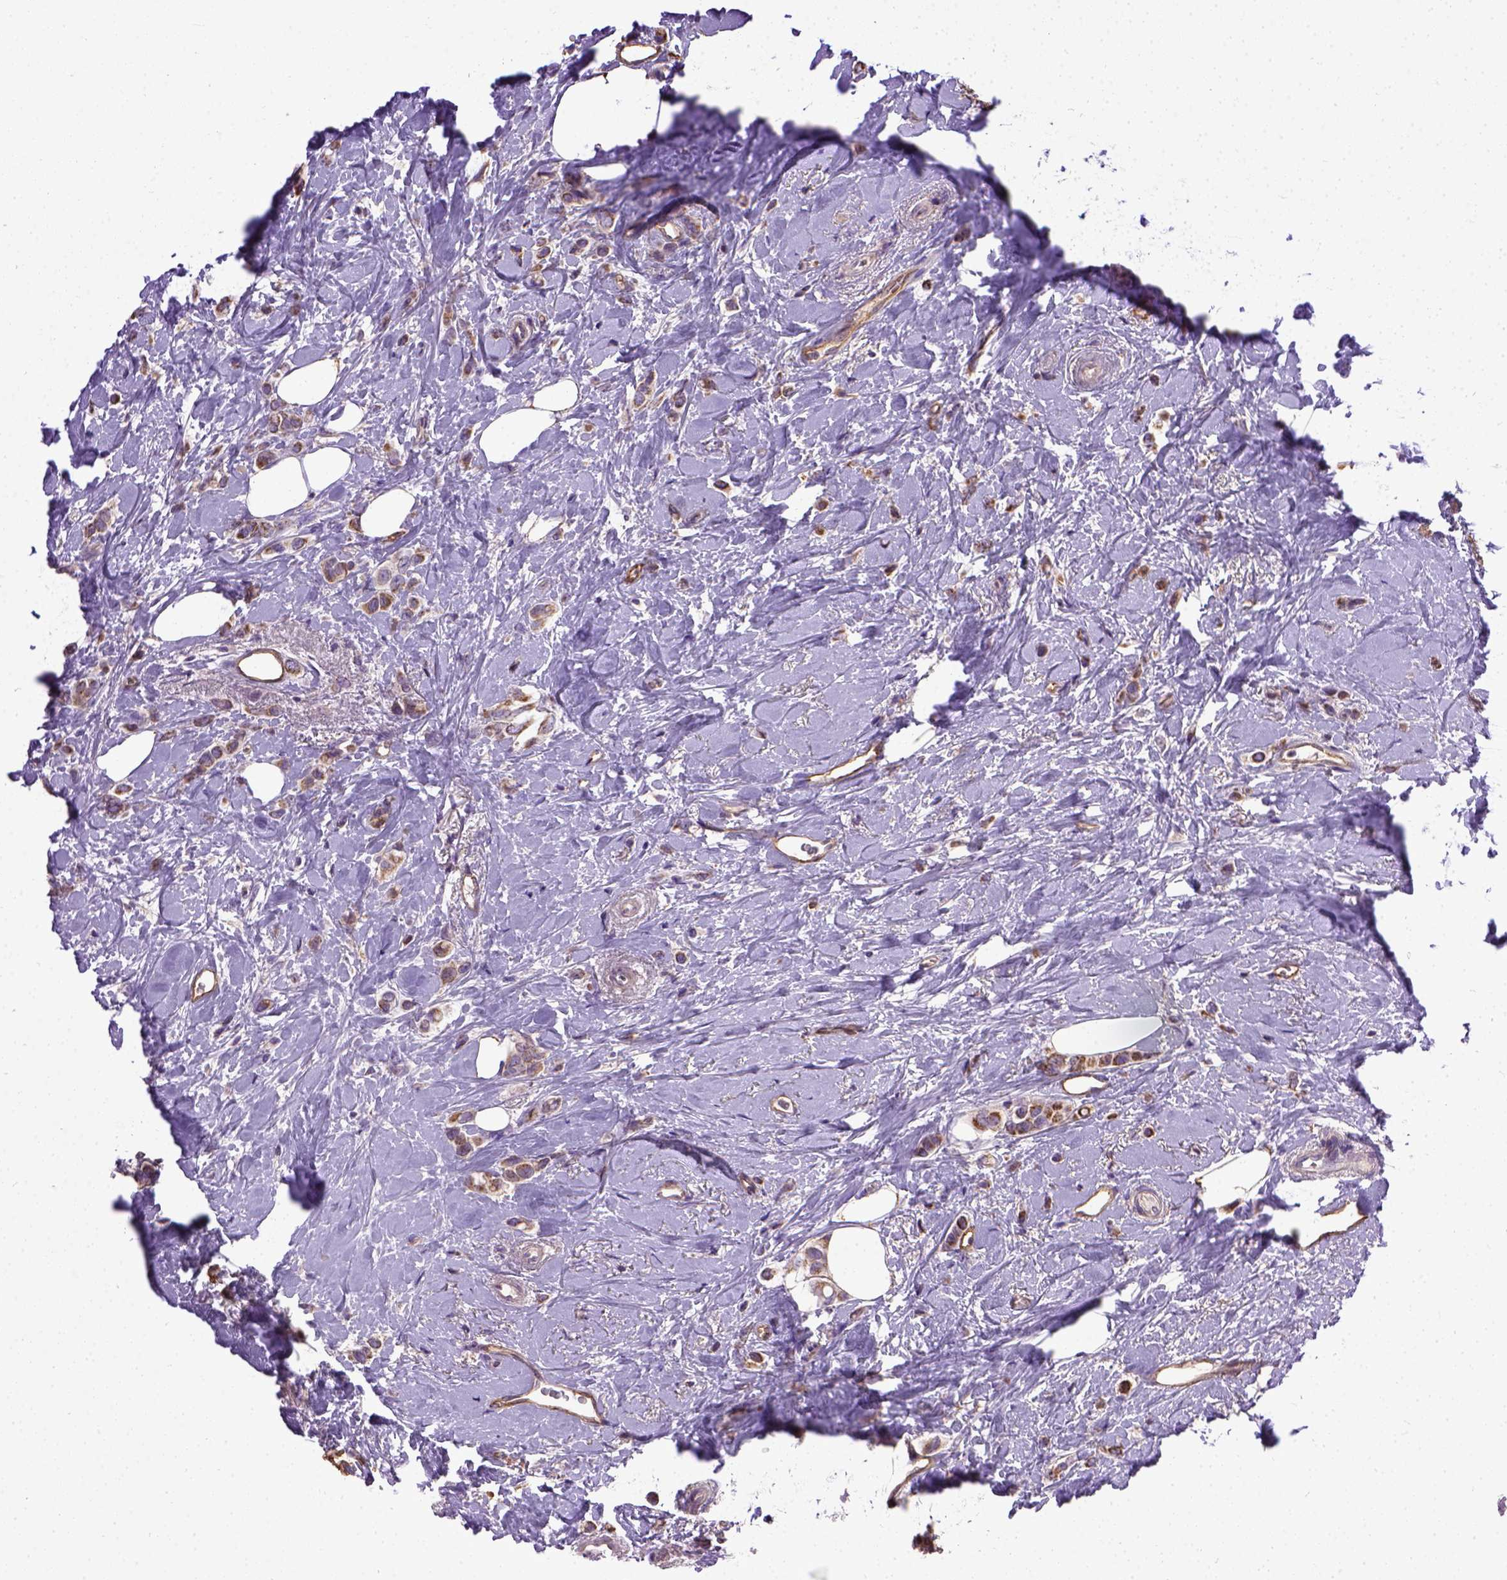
{"staining": {"intensity": "moderate", "quantity": ">75%", "location": "cytoplasmic/membranous"}, "tissue": "breast cancer", "cell_type": "Tumor cells", "image_type": "cancer", "snomed": [{"axis": "morphology", "description": "Lobular carcinoma"}, {"axis": "topography", "description": "Breast"}], "caption": "Tumor cells exhibit medium levels of moderate cytoplasmic/membranous staining in approximately >75% of cells in breast cancer (lobular carcinoma).", "gene": "ENG", "patient": {"sex": "female", "age": 66}}